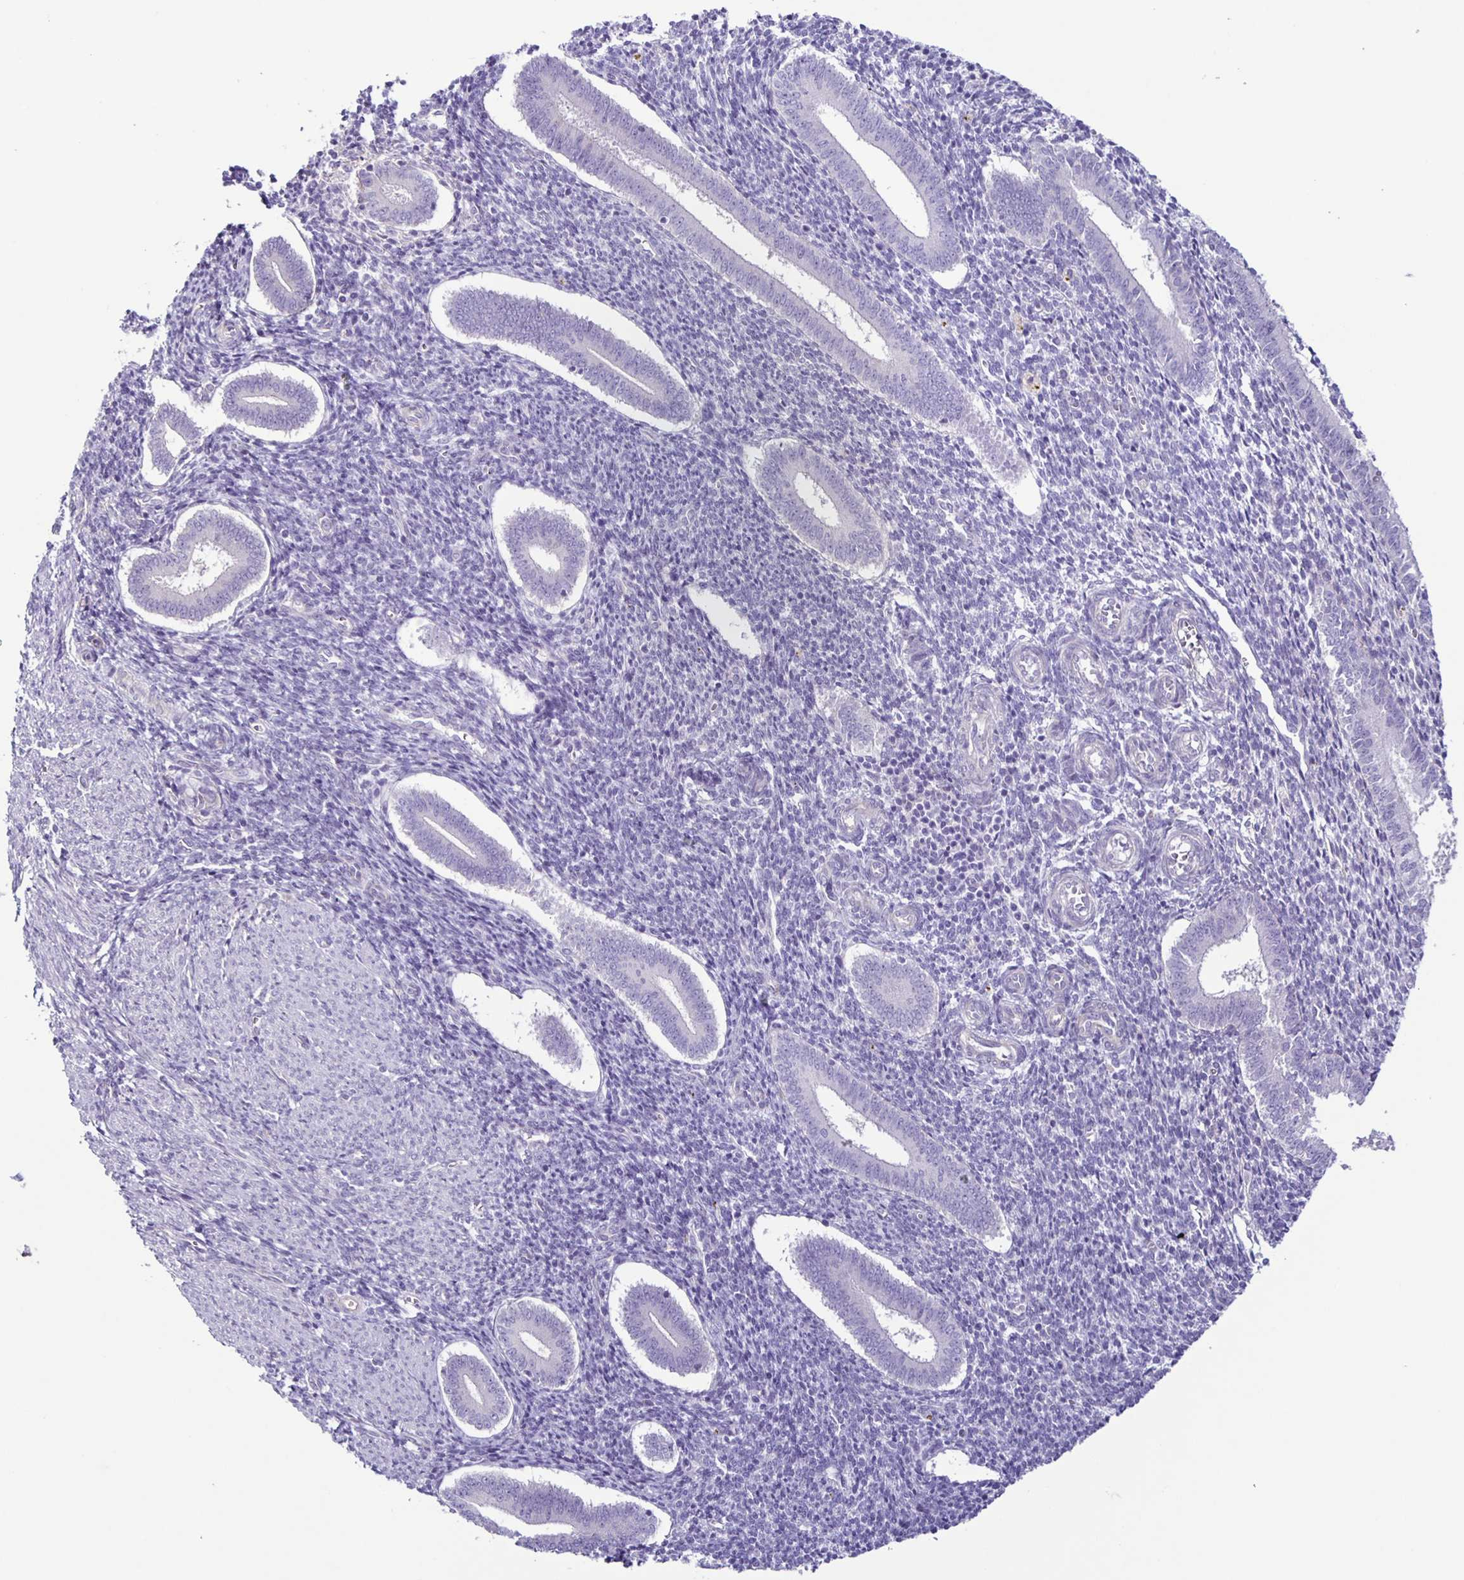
{"staining": {"intensity": "negative", "quantity": "none", "location": "none"}, "tissue": "endometrium", "cell_type": "Cells in endometrial stroma", "image_type": "normal", "snomed": [{"axis": "morphology", "description": "Normal tissue, NOS"}, {"axis": "topography", "description": "Endometrium"}], "caption": "Cells in endometrial stroma are negative for protein expression in normal human endometrium.", "gene": "BOLL", "patient": {"sex": "female", "age": 25}}